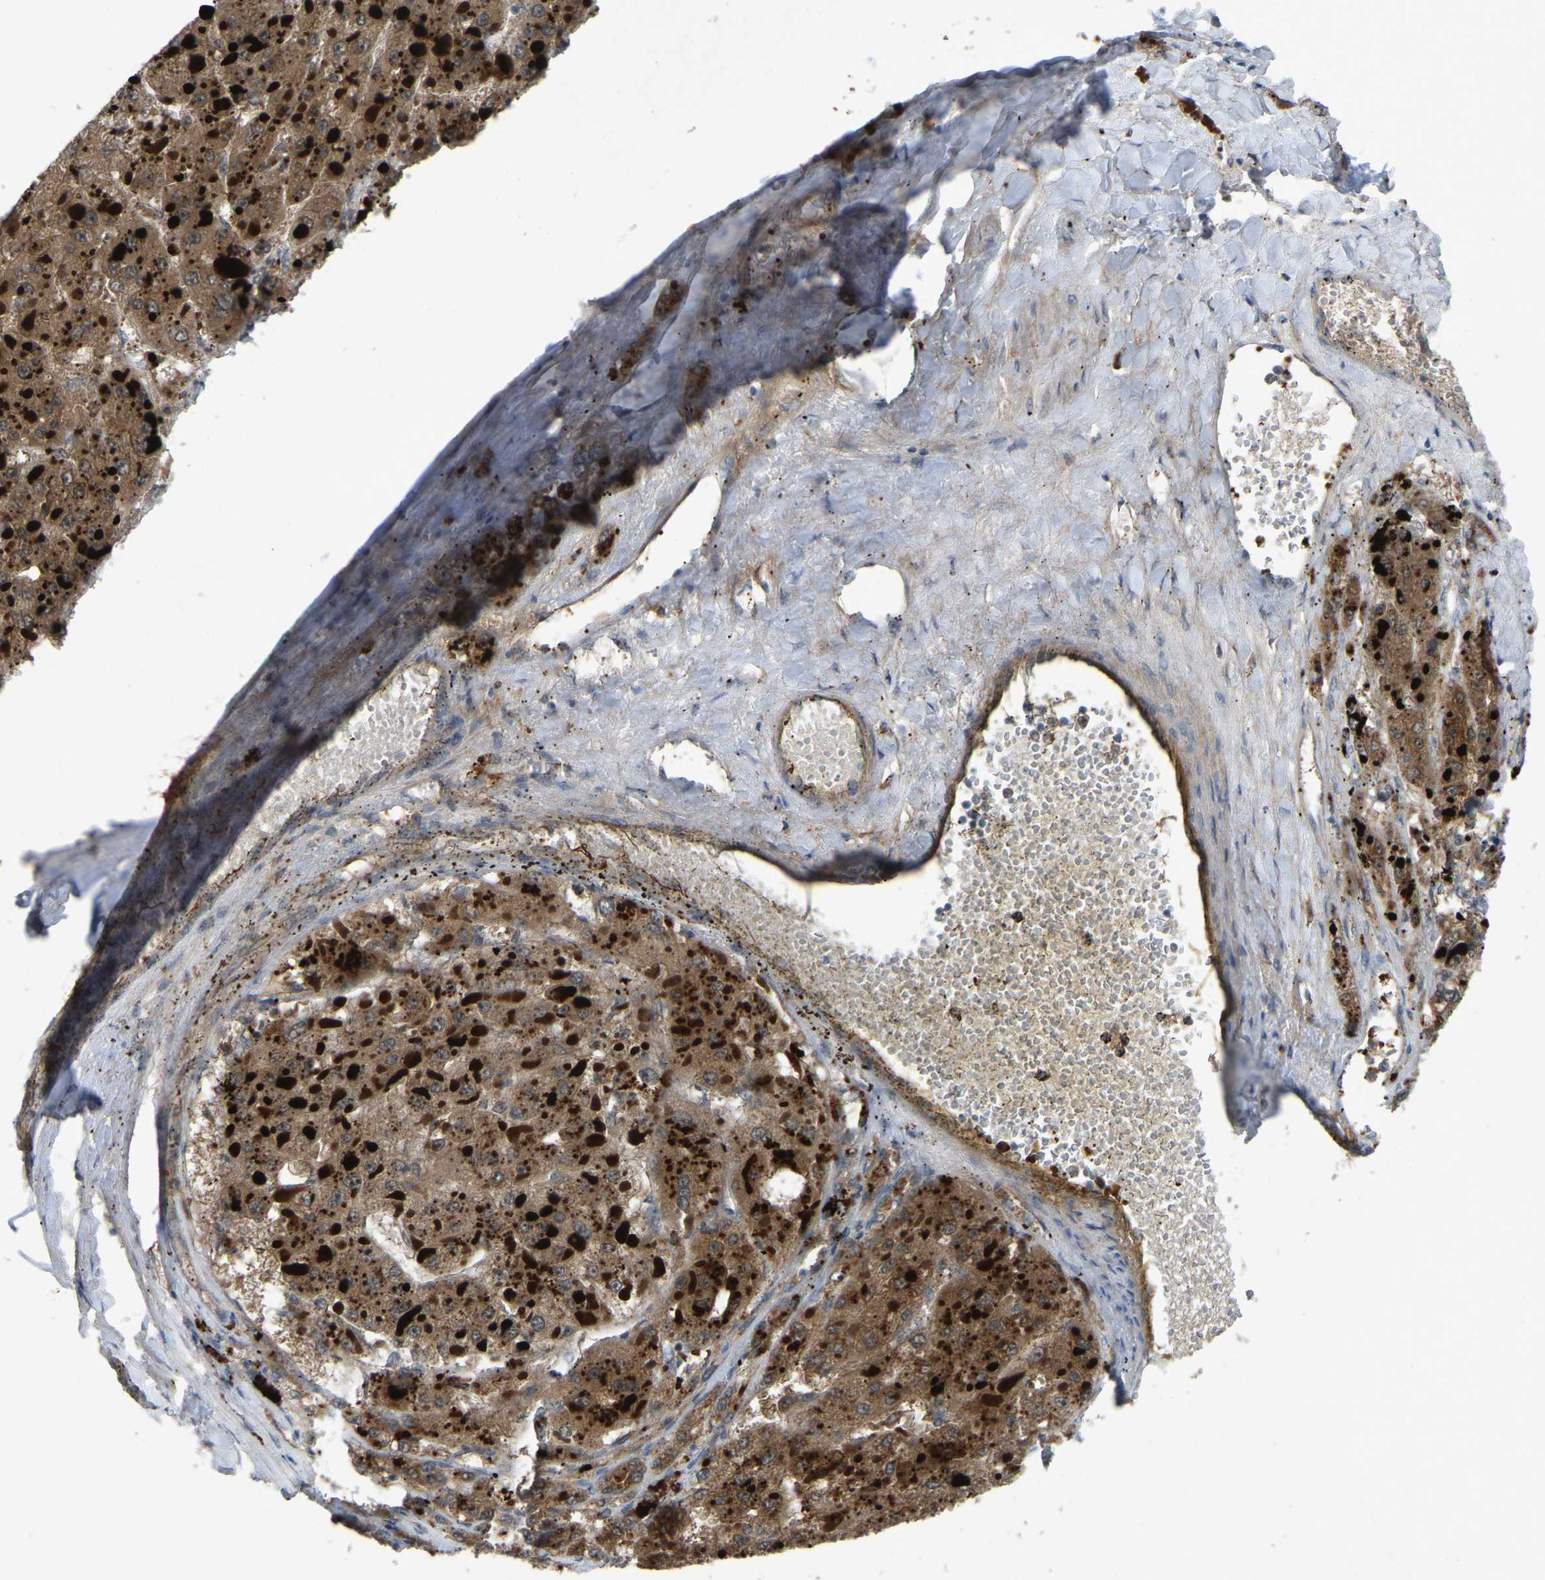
{"staining": {"intensity": "moderate", "quantity": ">75%", "location": "cytoplasmic/membranous"}, "tissue": "liver cancer", "cell_type": "Tumor cells", "image_type": "cancer", "snomed": [{"axis": "morphology", "description": "Carcinoma, Hepatocellular, NOS"}, {"axis": "topography", "description": "Liver"}], "caption": "A photomicrograph of hepatocellular carcinoma (liver) stained for a protein demonstrates moderate cytoplasmic/membranous brown staining in tumor cells. (DAB (3,3'-diaminobenzidine) IHC with brightfield microscopy, high magnification).", "gene": "FHIT", "patient": {"sex": "female", "age": 73}}